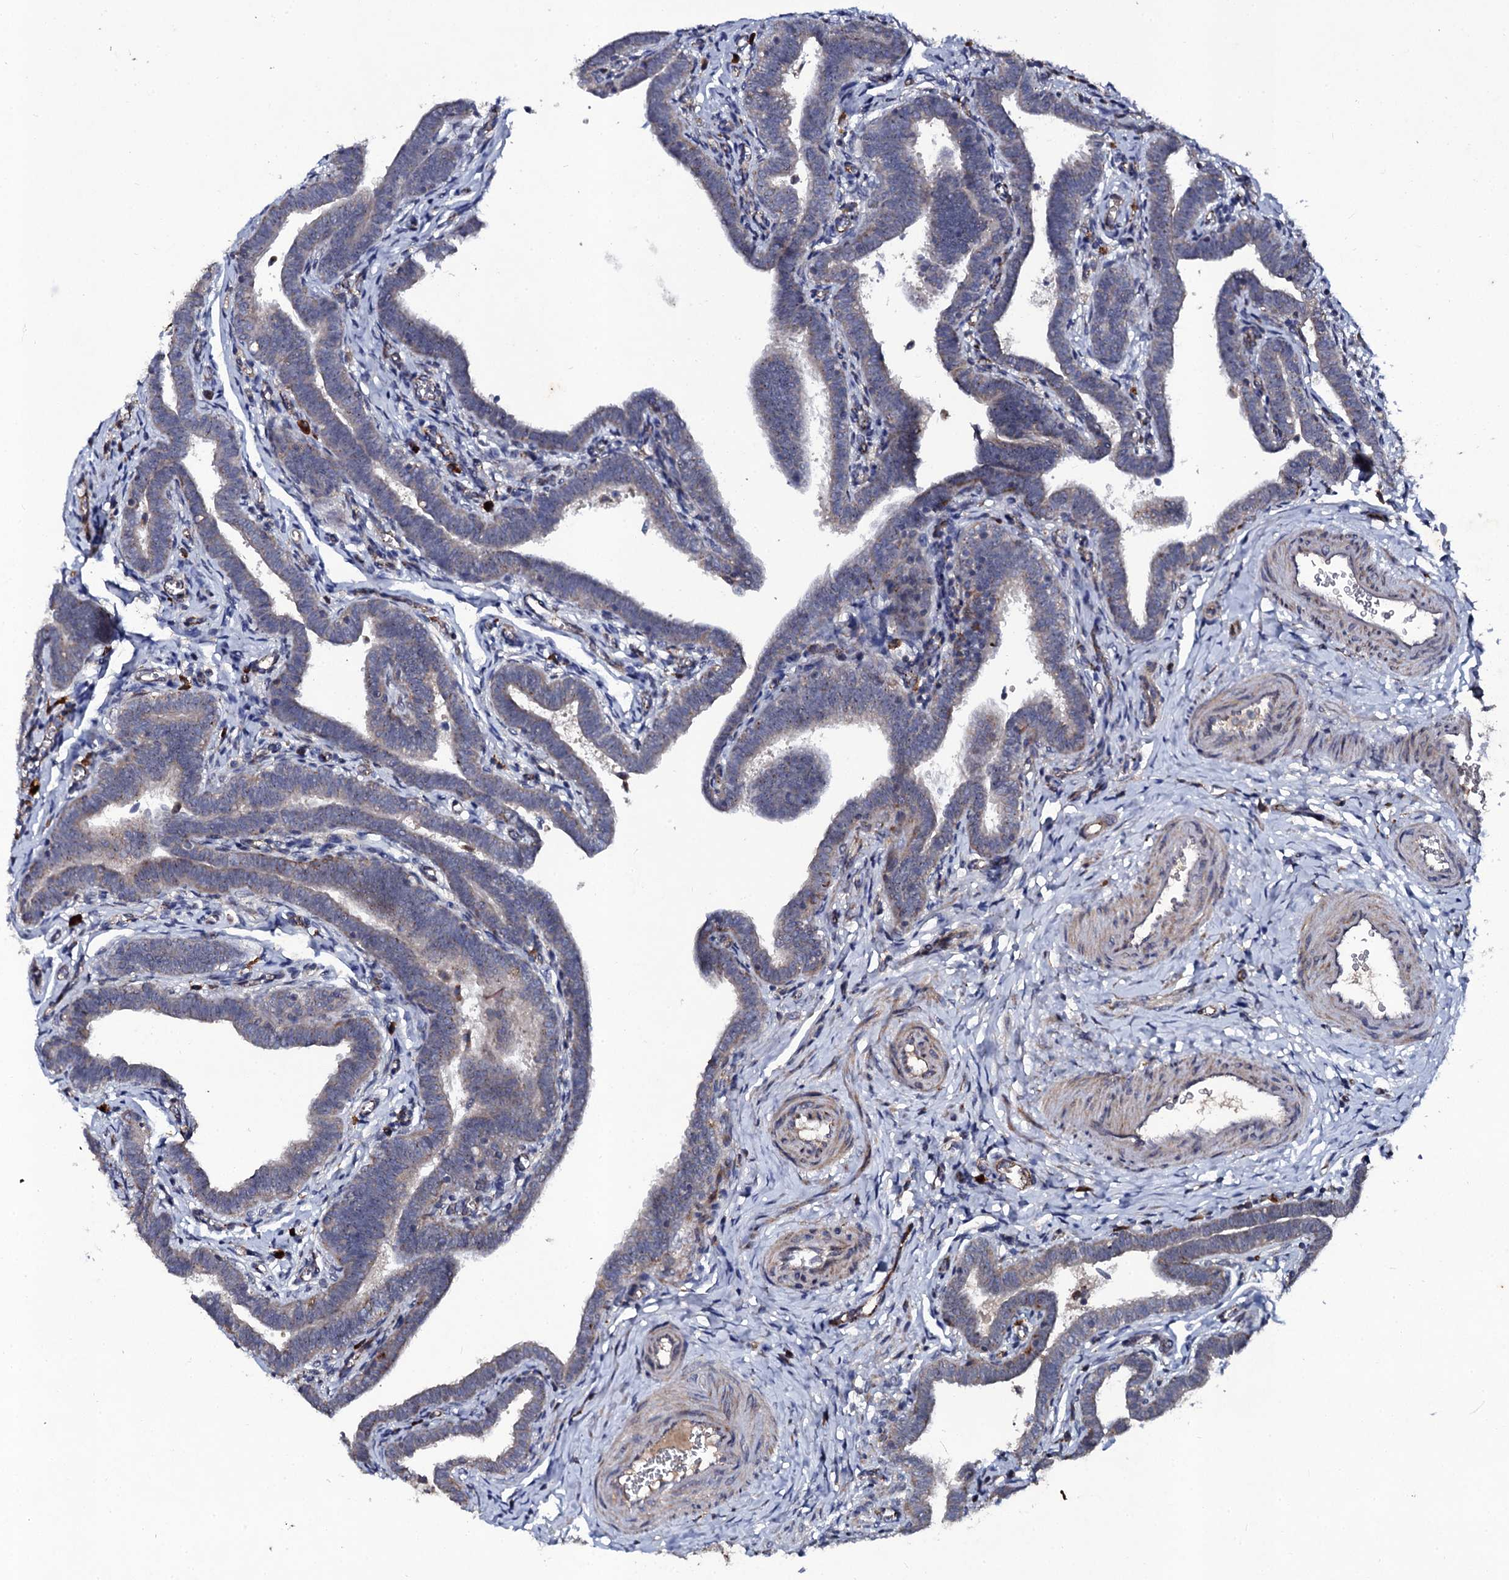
{"staining": {"intensity": "weak", "quantity": ">75%", "location": "cytoplasmic/membranous"}, "tissue": "fallopian tube", "cell_type": "Glandular cells", "image_type": "normal", "snomed": [{"axis": "morphology", "description": "Normal tissue, NOS"}, {"axis": "topography", "description": "Fallopian tube"}], "caption": "Glandular cells exhibit low levels of weak cytoplasmic/membranous positivity in approximately >75% of cells in normal human fallopian tube. Ihc stains the protein of interest in brown and the nuclei are stained blue.", "gene": "LRRC28", "patient": {"sex": "female", "age": 36}}